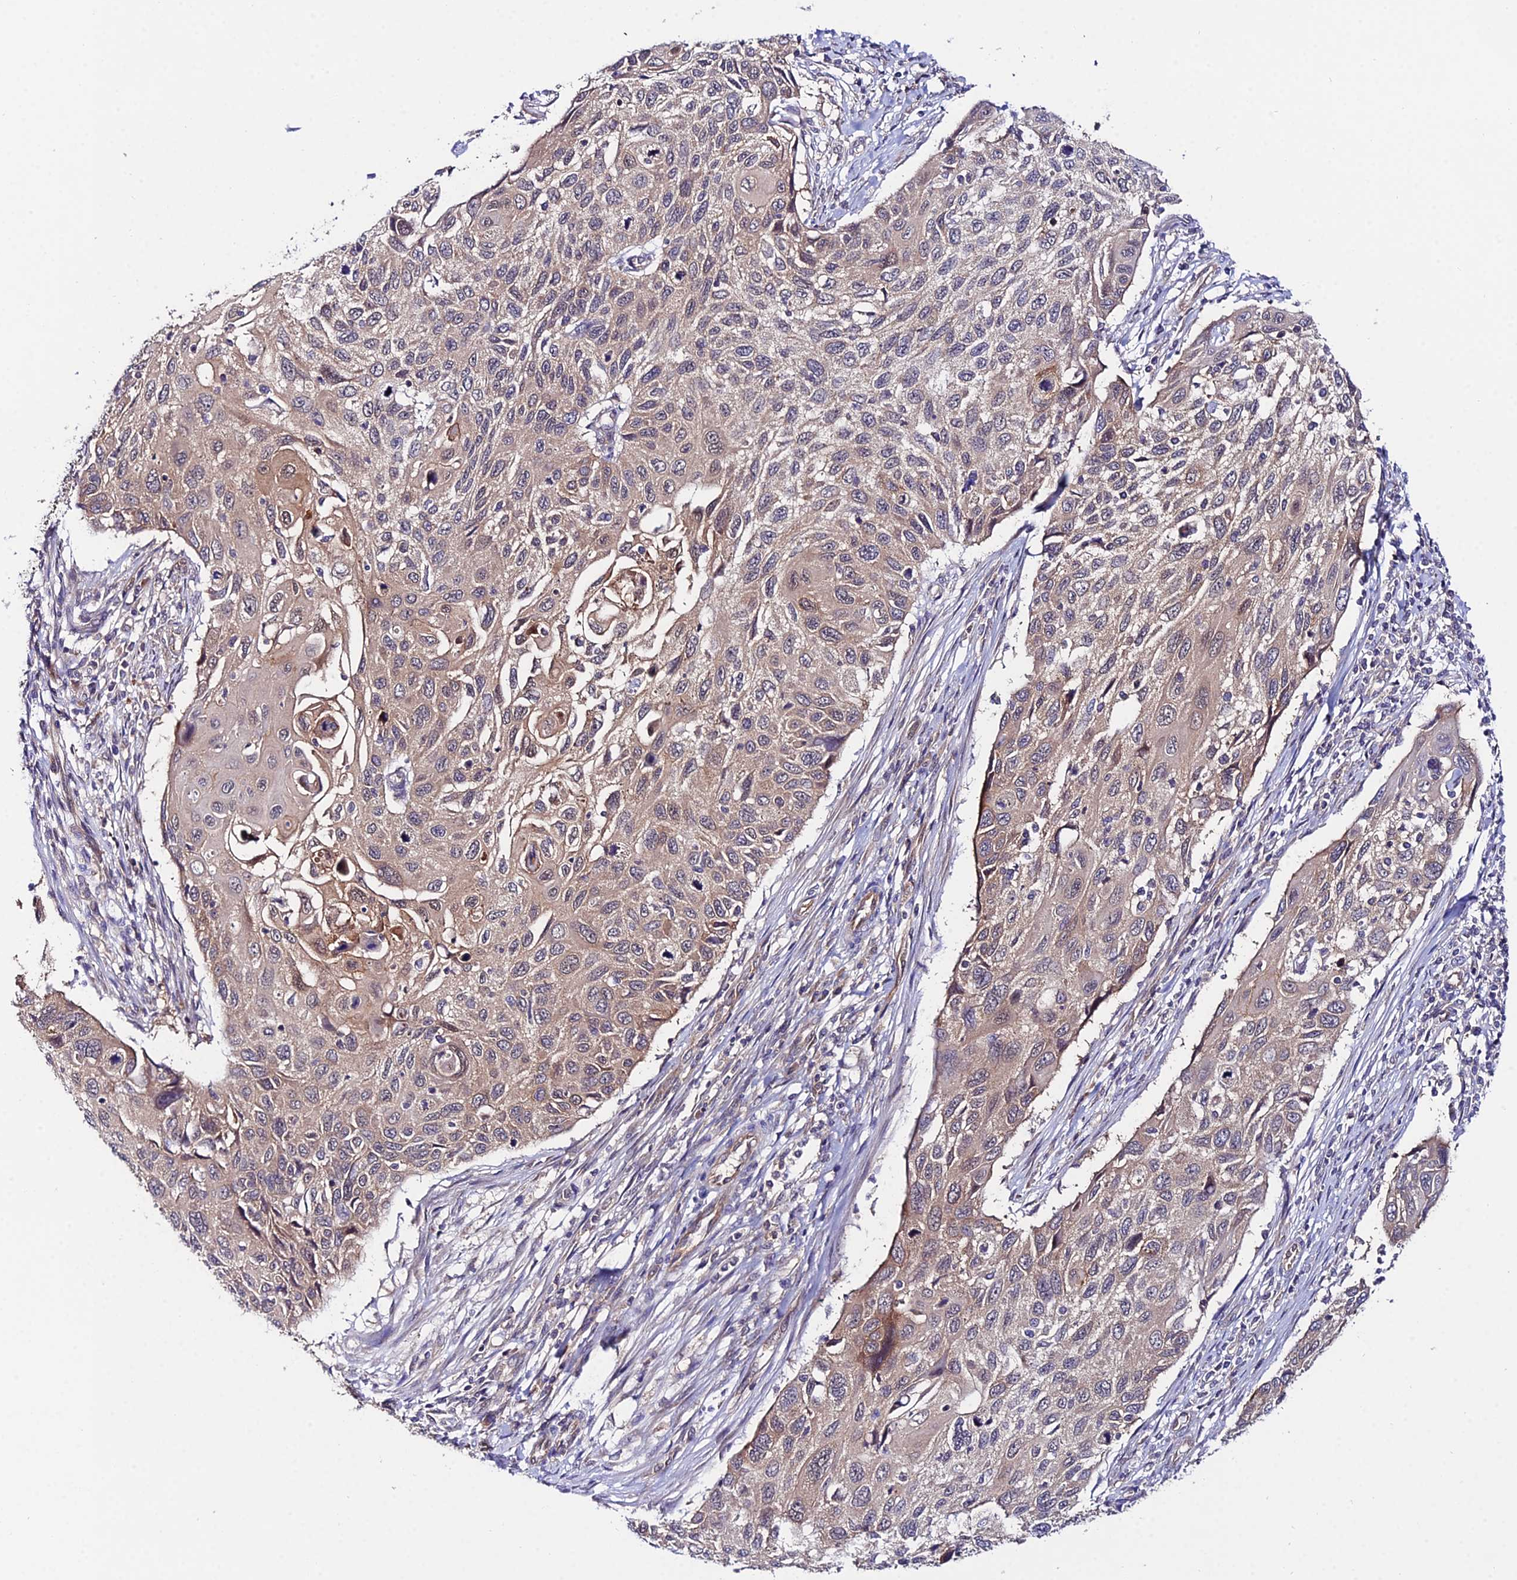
{"staining": {"intensity": "weak", "quantity": "25%-75%", "location": "cytoplasmic/membranous"}, "tissue": "cervical cancer", "cell_type": "Tumor cells", "image_type": "cancer", "snomed": [{"axis": "morphology", "description": "Squamous cell carcinoma, NOS"}, {"axis": "topography", "description": "Cervix"}], "caption": "Cervical squamous cell carcinoma stained for a protein demonstrates weak cytoplasmic/membranous positivity in tumor cells.", "gene": "PPP2R2C", "patient": {"sex": "female", "age": 70}}